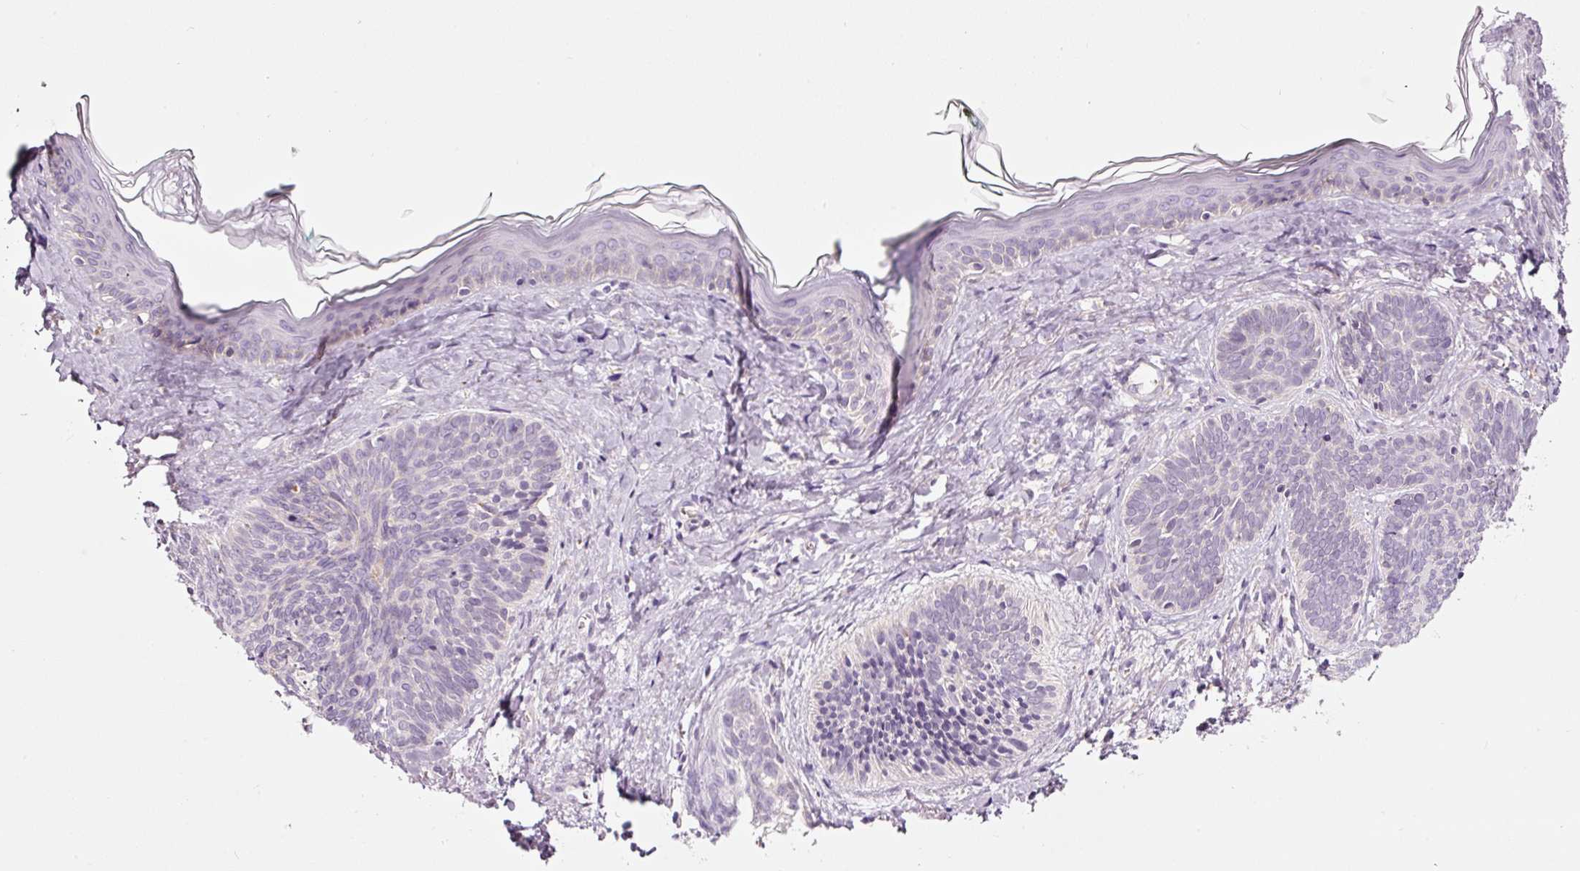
{"staining": {"intensity": "negative", "quantity": "none", "location": "none"}, "tissue": "skin cancer", "cell_type": "Tumor cells", "image_type": "cancer", "snomed": [{"axis": "morphology", "description": "Basal cell carcinoma"}, {"axis": "topography", "description": "Skin"}], "caption": "The photomicrograph shows no staining of tumor cells in skin cancer (basal cell carcinoma).", "gene": "LDHAL6B", "patient": {"sex": "female", "age": 81}}